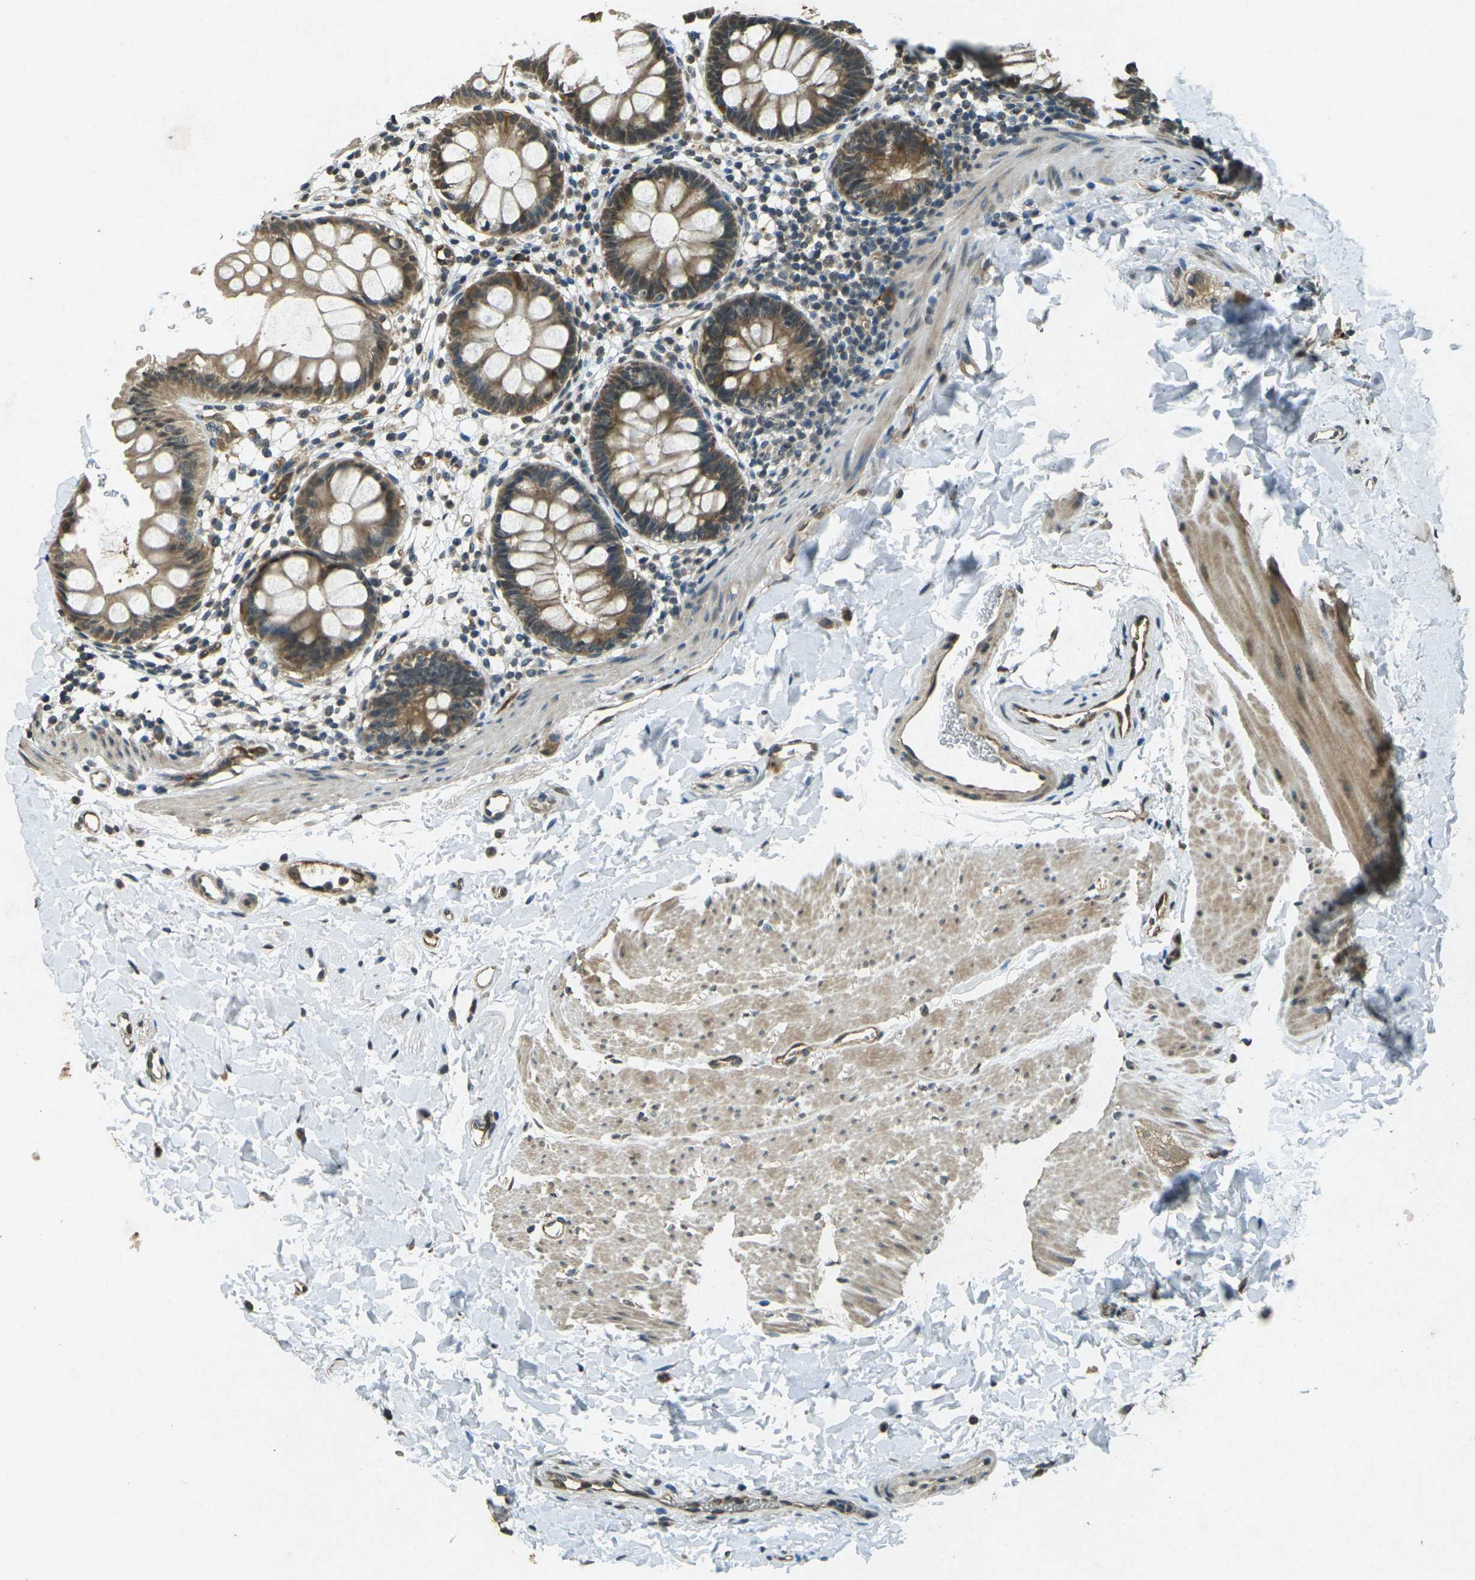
{"staining": {"intensity": "moderate", "quantity": ">75%", "location": "cytoplasmic/membranous"}, "tissue": "rectum", "cell_type": "Glandular cells", "image_type": "normal", "snomed": [{"axis": "morphology", "description": "Normal tissue, NOS"}, {"axis": "topography", "description": "Rectum"}], "caption": "Immunohistochemical staining of unremarkable human rectum shows medium levels of moderate cytoplasmic/membranous staining in approximately >75% of glandular cells.", "gene": "PDE2A", "patient": {"sex": "female", "age": 24}}